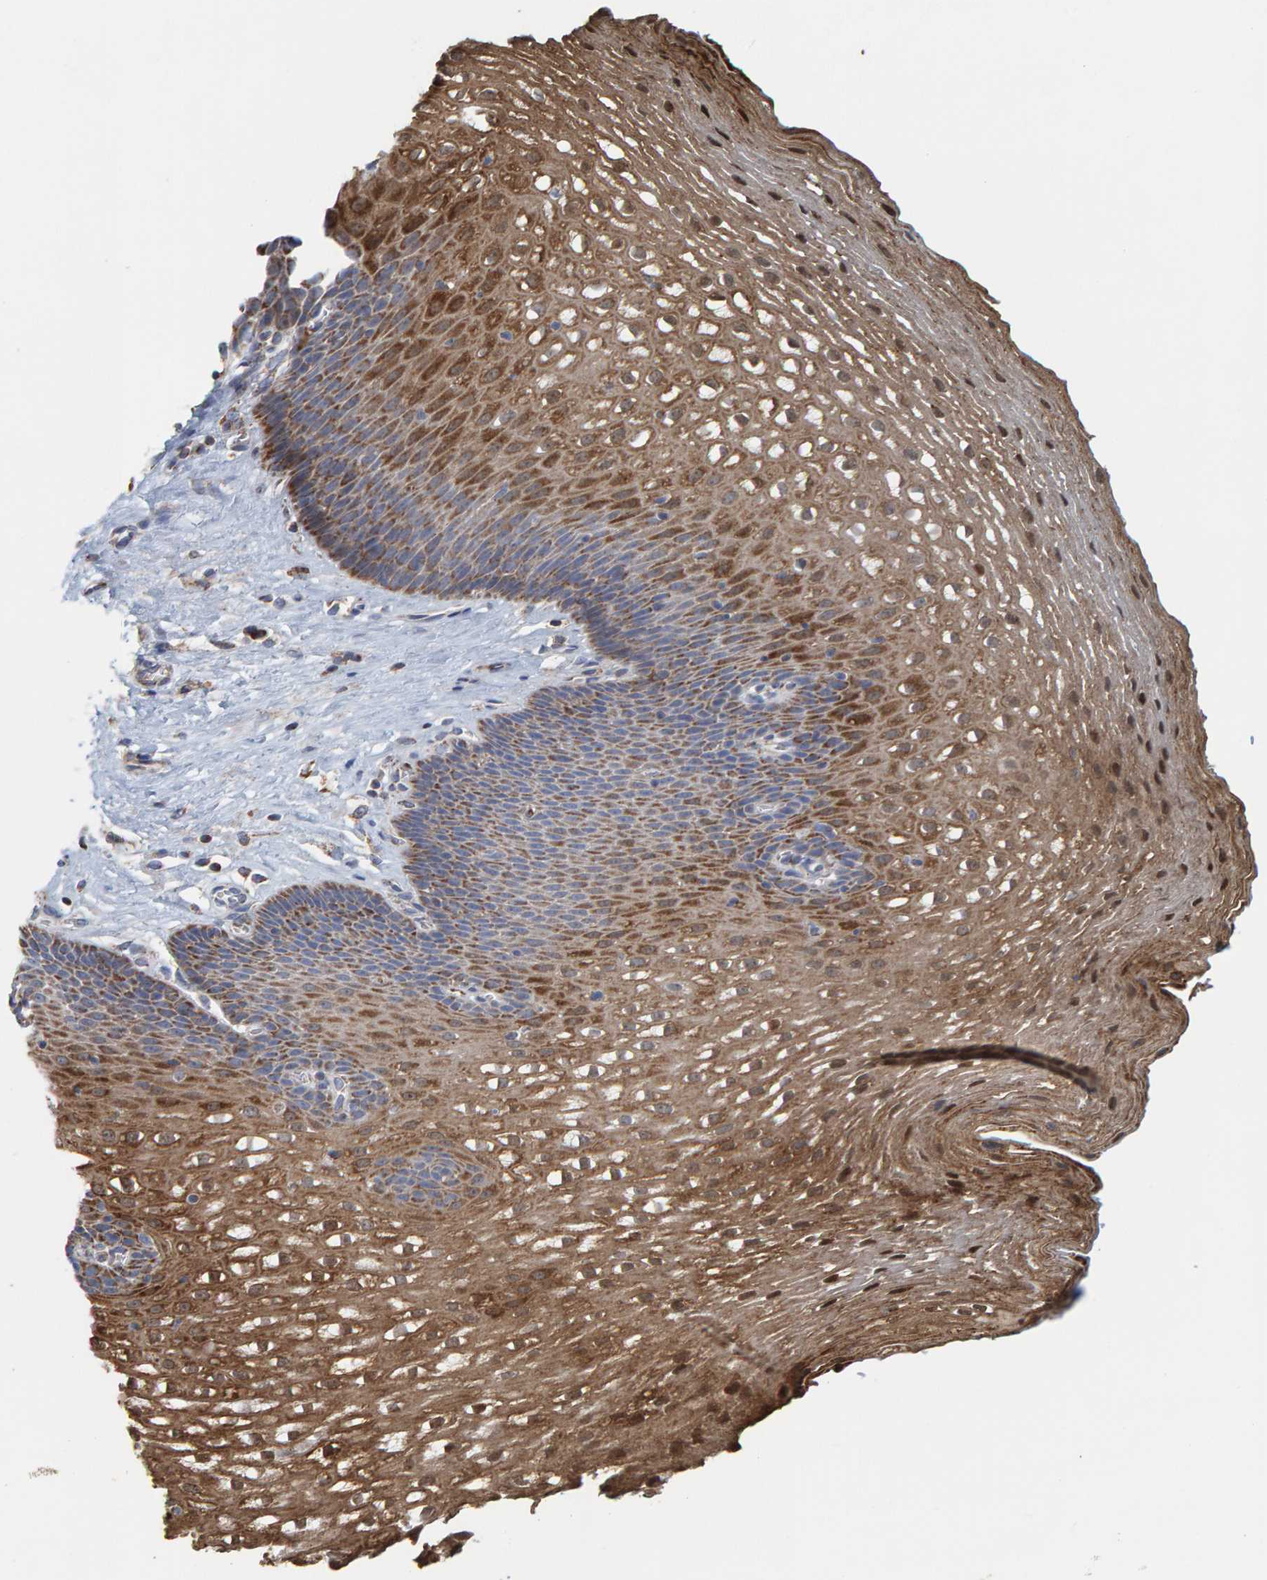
{"staining": {"intensity": "moderate", "quantity": ">75%", "location": "cytoplasmic/membranous"}, "tissue": "esophagus", "cell_type": "Squamous epithelial cells", "image_type": "normal", "snomed": [{"axis": "morphology", "description": "Normal tissue, NOS"}, {"axis": "topography", "description": "Esophagus"}], "caption": "Immunohistochemical staining of normal esophagus displays medium levels of moderate cytoplasmic/membranous positivity in approximately >75% of squamous epithelial cells.", "gene": "B9D1", "patient": {"sex": "male", "age": 48}}